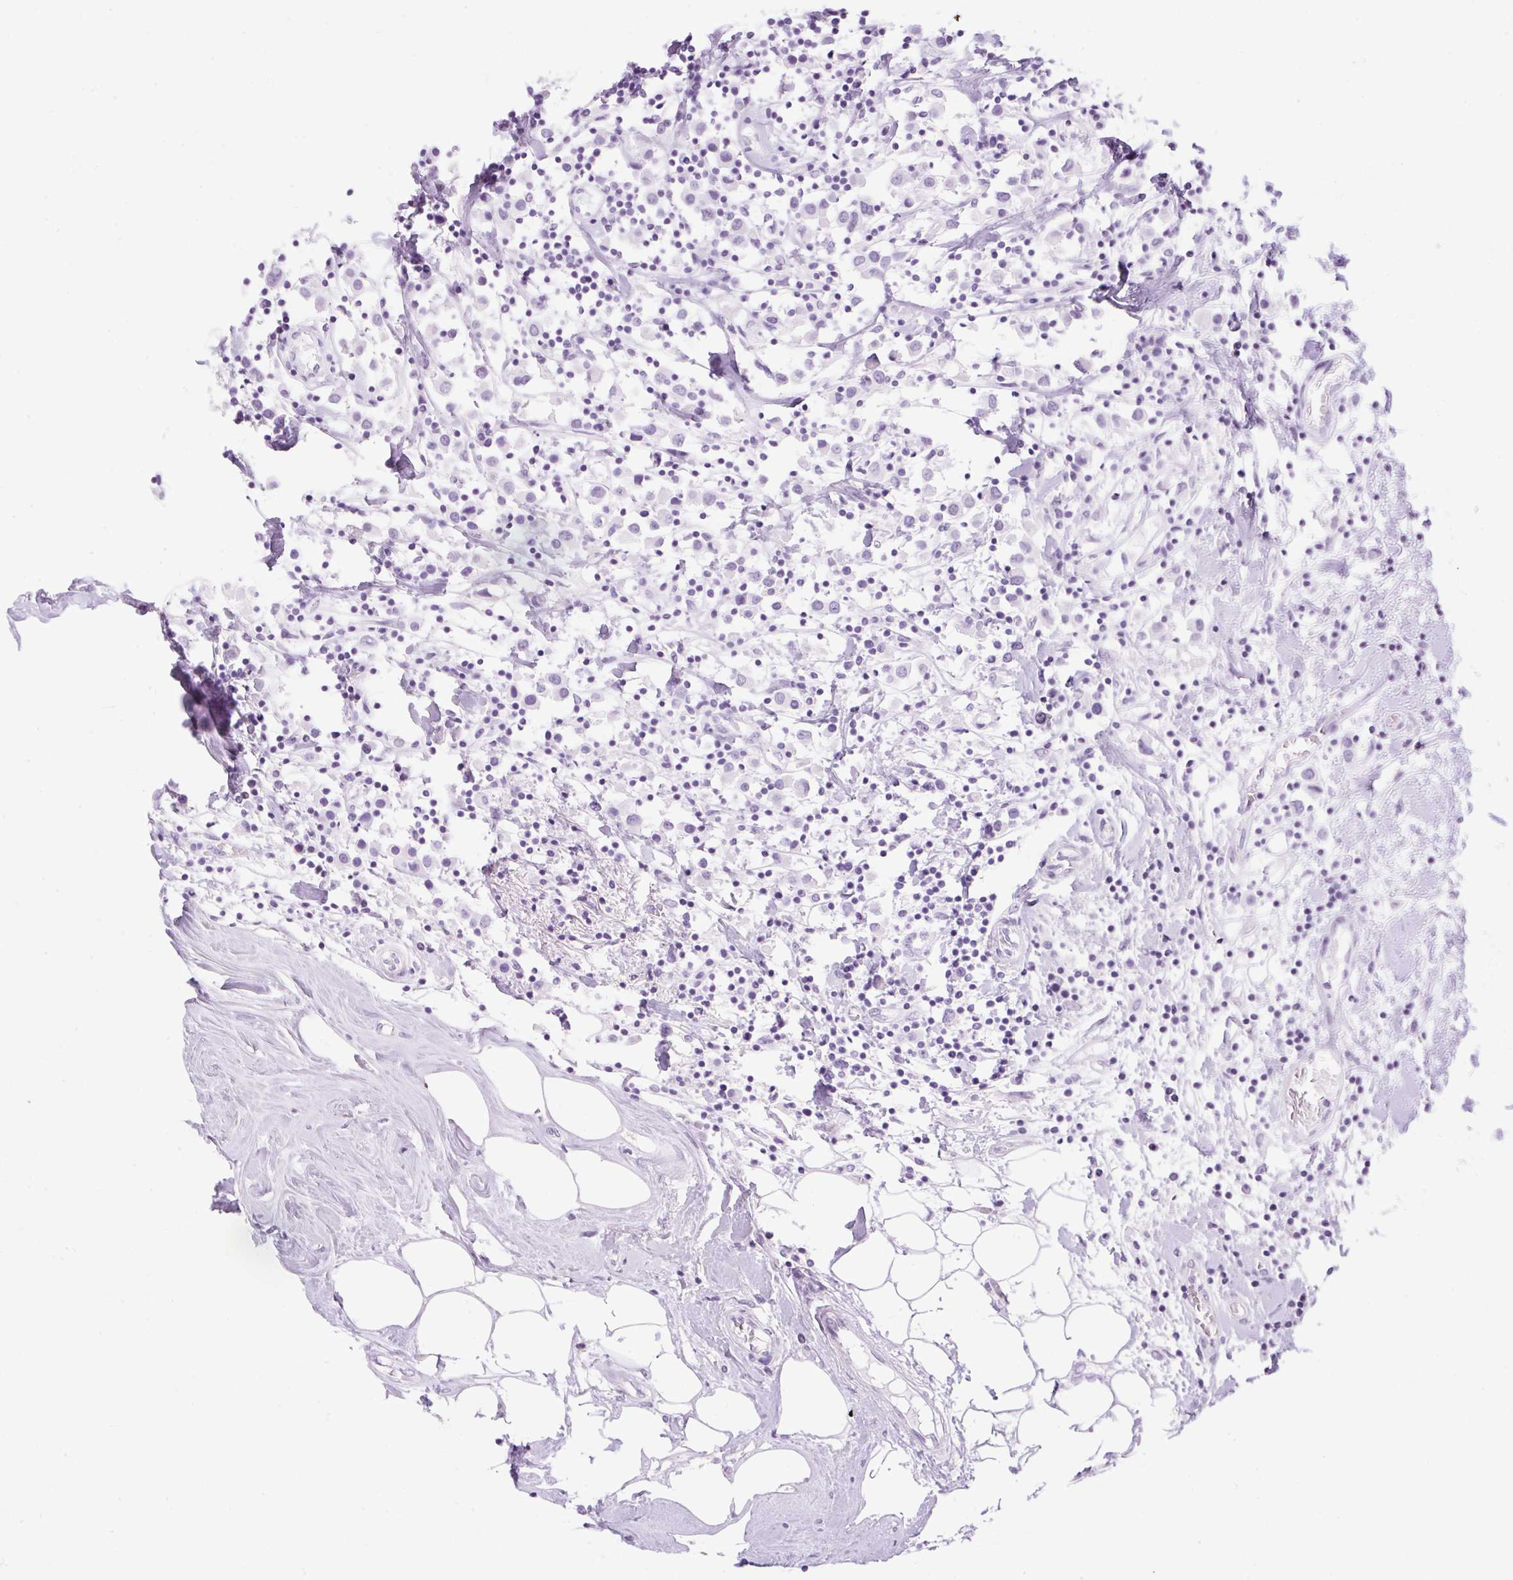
{"staining": {"intensity": "negative", "quantity": "none", "location": "none"}, "tissue": "breast cancer", "cell_type": "Tumor cells", "image_type": "cancer", "snomed": [{"axis": "morphology", "description": "Duct carcinoma"}, {"axis": "topography", "description": "Breast"}], "caption": "Breast cancer (invasive ductal carcinoma) was stained to show a protein in brown. There is no significant expression in tumor cells.", "gene": "SPRR4", "patient": {"sex": "female", "age": 61}}